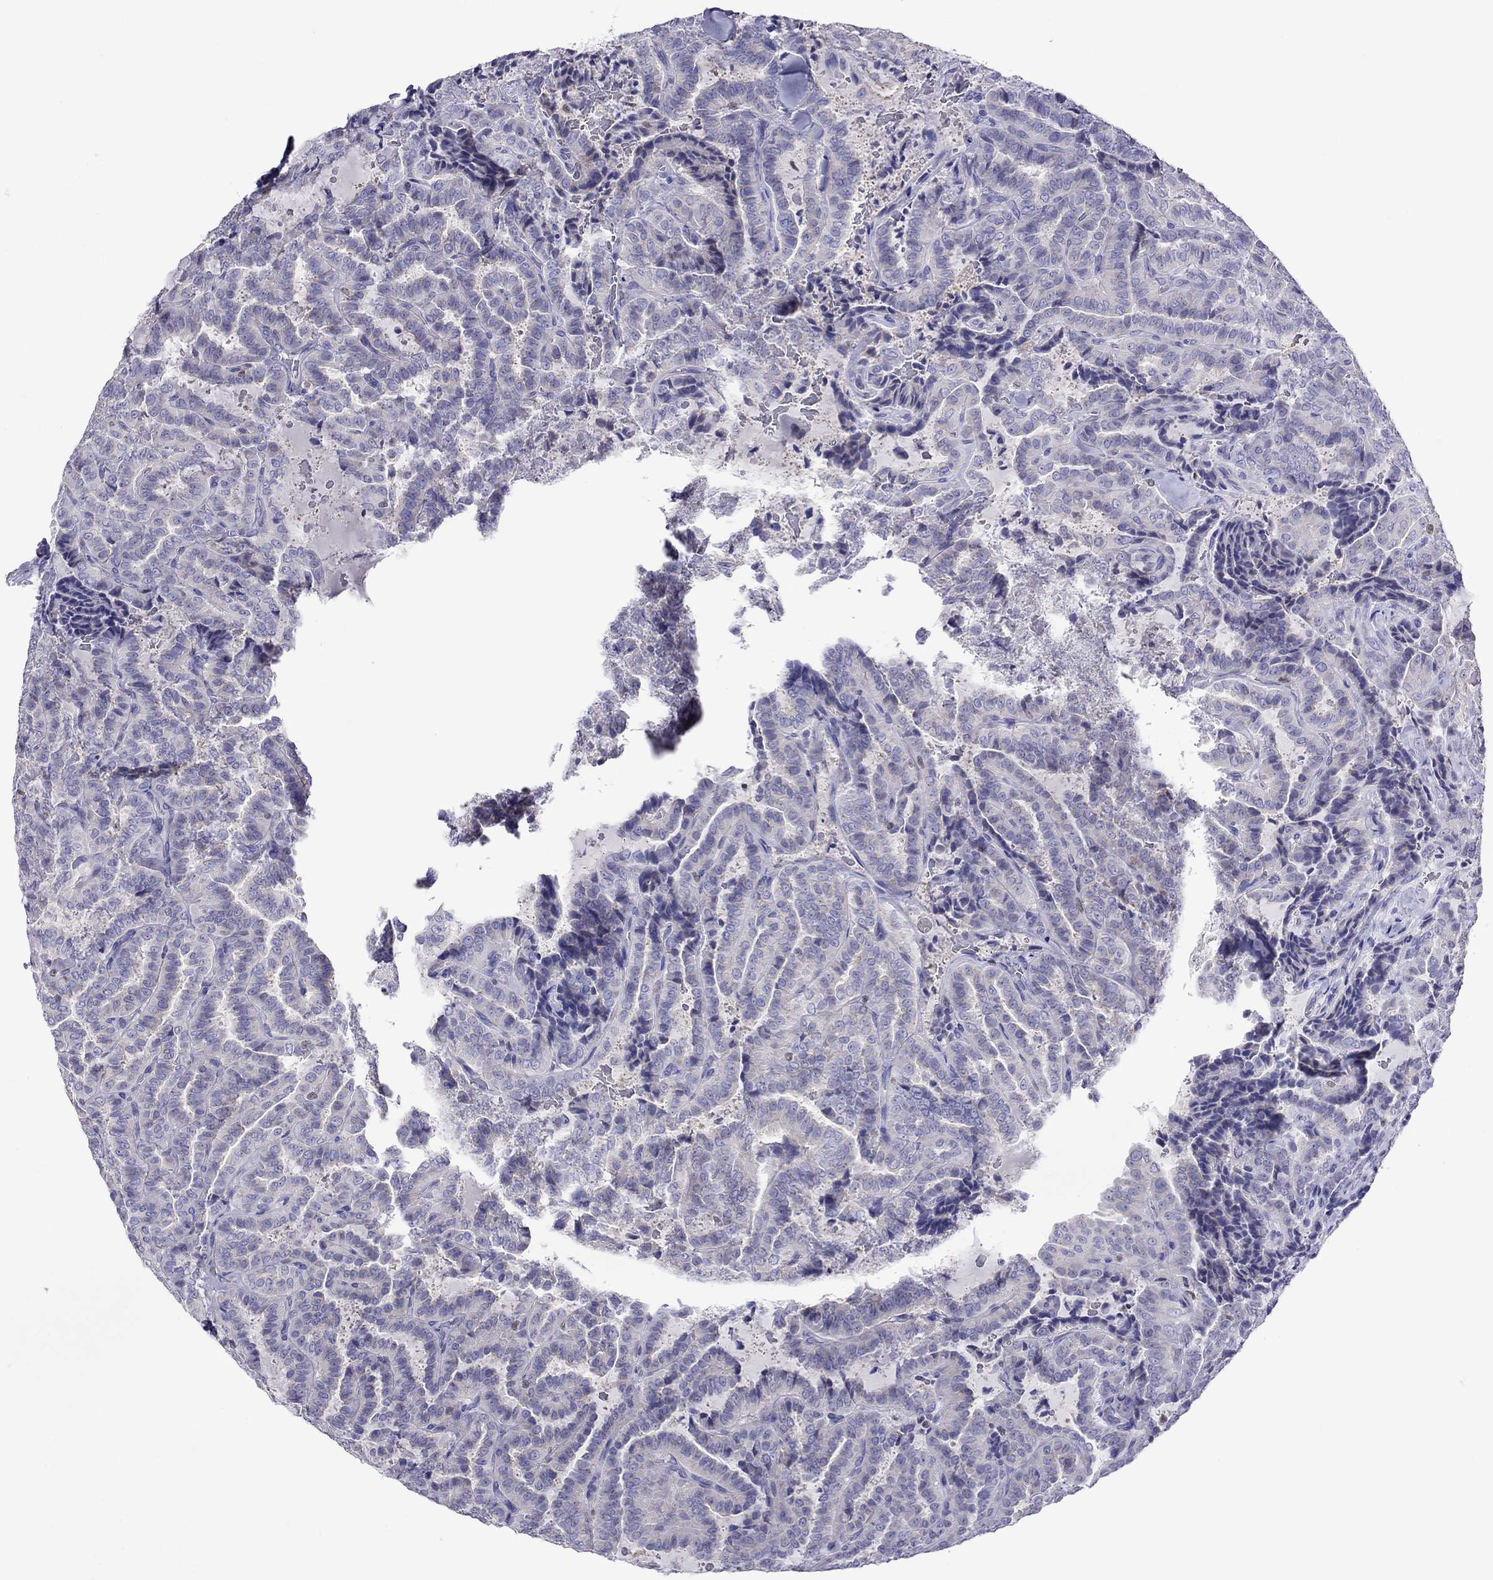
{"staining": {"intensity": "negative", "quantity": "none", "location": "none"}, "tissue": "thyroid cancer", "cell_type": "Tumor cells", "image_type": "cancer", "snomed": [{"axis": "morphology", "description": "Papillary adenocarcinoma, NOS"}, {"axis": "topography", "description": "Thyroid gland"}], "caption": "Micrograph shows no significant protein staining in tumor cells of thyroid cancer (papillary adenocarcinoma). Brightfield microscopy of IHC stained with DAB (brown) and hematoxylin (blue), captured at high magnification.", "gene": "MPZ", "patient": {"sex": "female", "age": 39}}